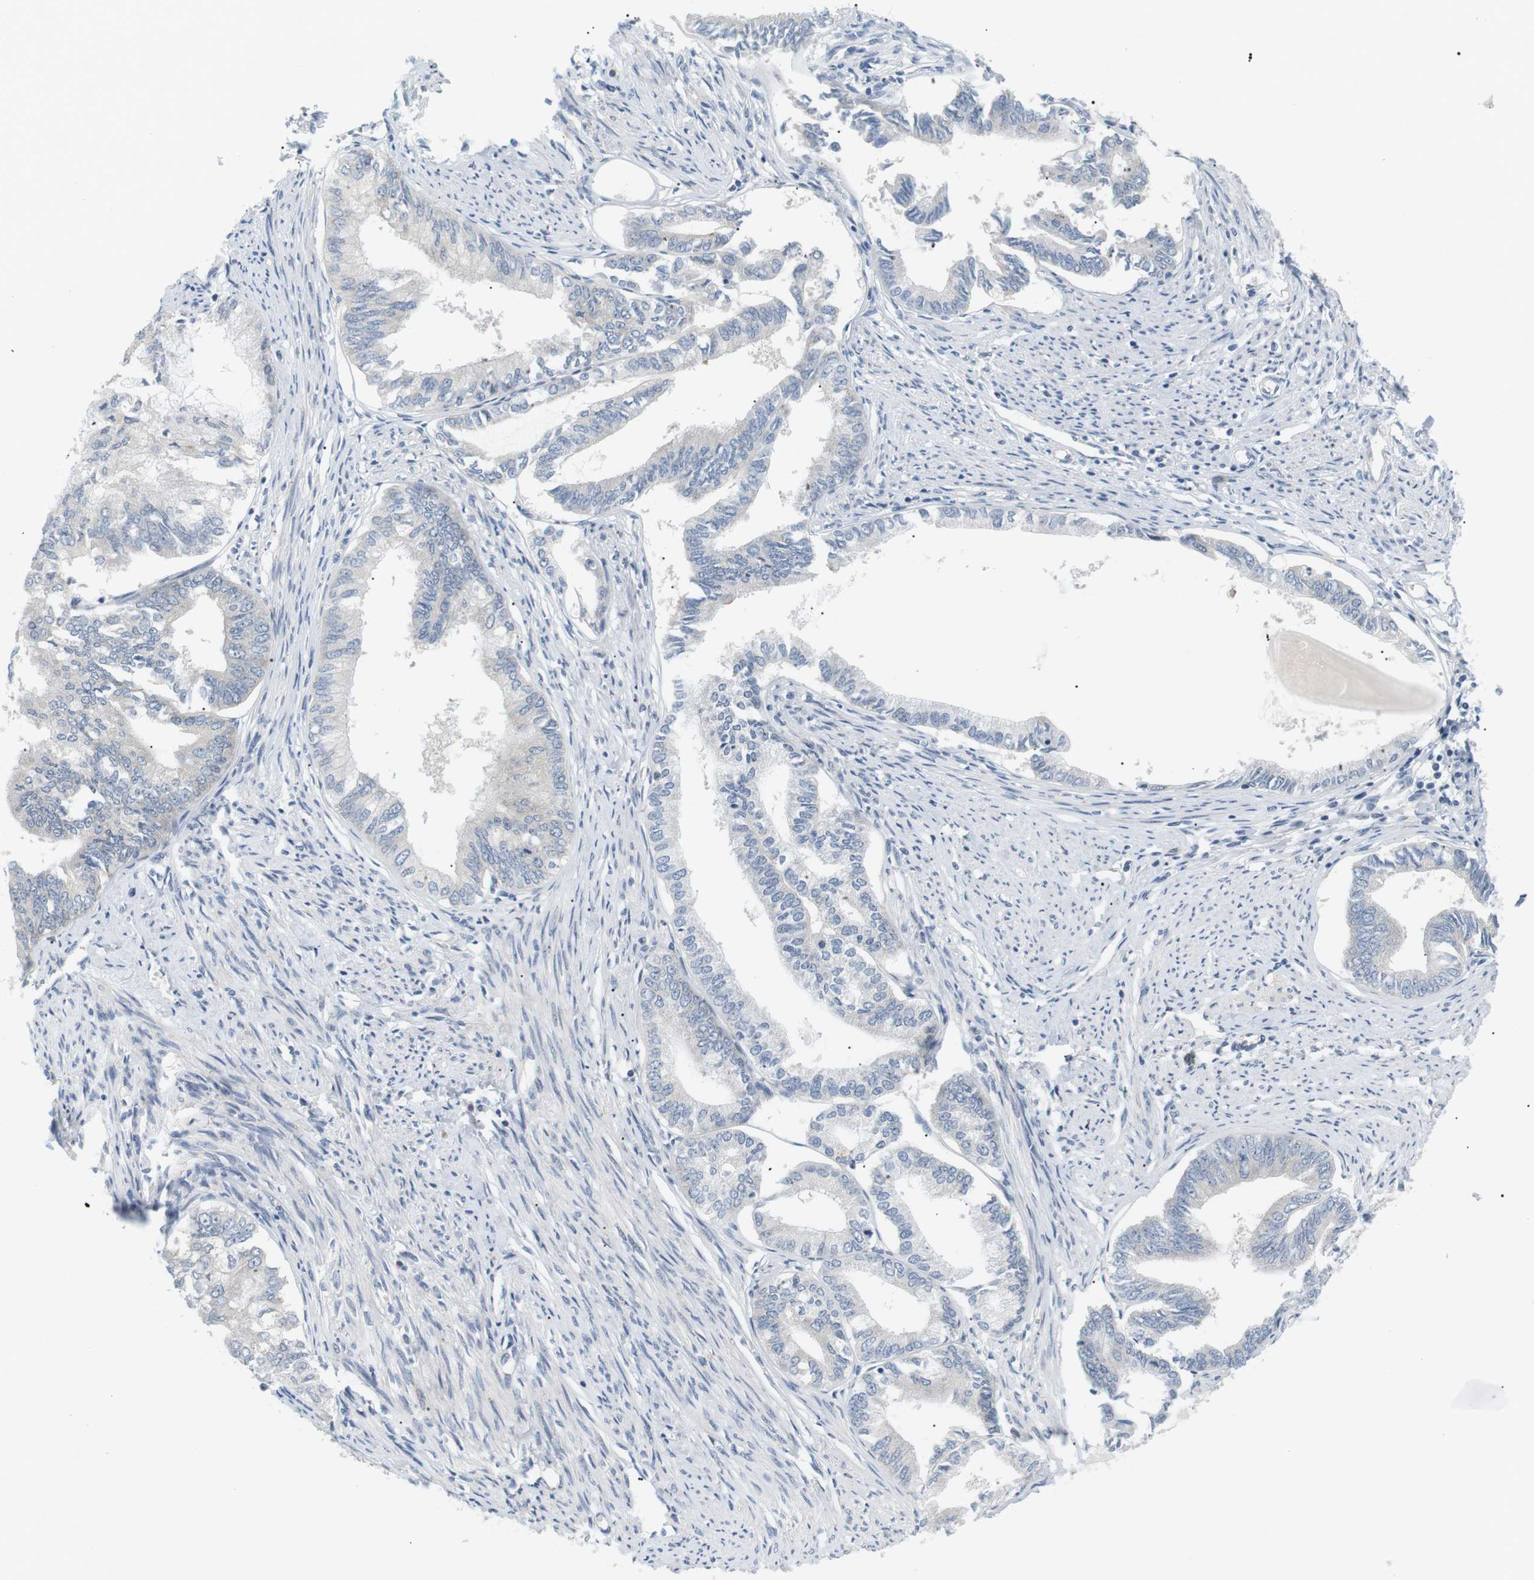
{"staining": {"intensity": "negative", "quantity": "none", "location": "none"}, "tissue": "endometrial cancer", "cell_type": "Tumor cells", "image_type": "cancer", "snomed": [{"axis": "morphology", "description": "Adenocarcinoma, NOS"}, {"axis": "topography", "description": "Endometrium"}], "caption": "Immunohistochemical staining of human endometrial adenocarcinoma demonstrates no significant expression in tumor cells.", "gene": "EVA1C", "patient": {"sex": "female", "age": 86}}